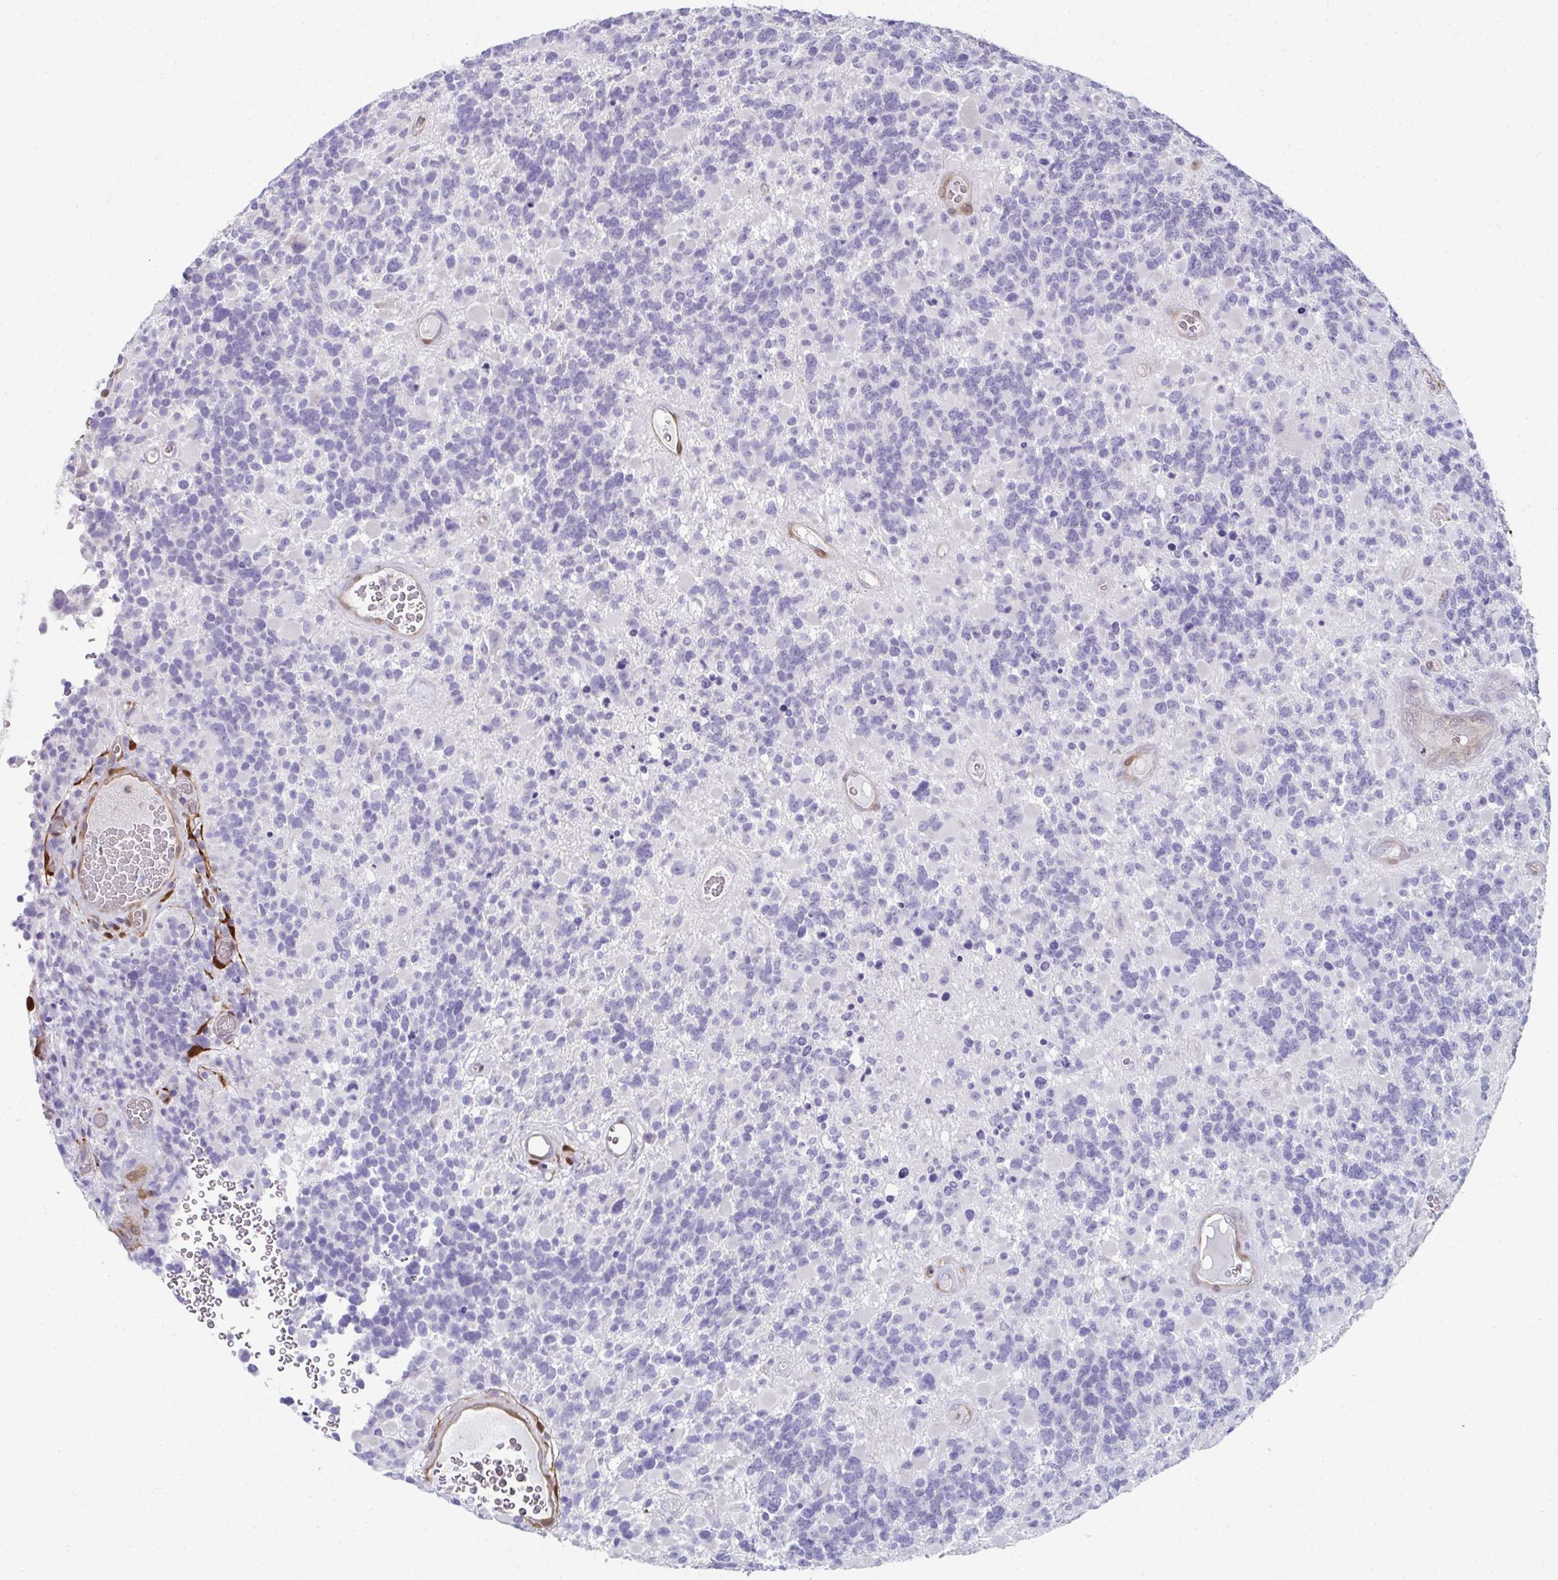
{"staining": {"intensity": "negative", "quantity": "none", "location": "none"}, "tissue": "glioma", "cell_type": "Tumor cells", "image_type": "cancer", "snomed": [{"axis": "morphology", "description": "Glioma, malignant, High grade"}, {"axis": "topography", "description": "Brain"}], "caption": "A high-resolution micrograph shows immunohistochemistry (IHC) staining of malignant high-grade glioma, which exhibits no significant expression in tumor cells.", "gene": "RBP1", "patient": {"sex": "female", "age": 40}}